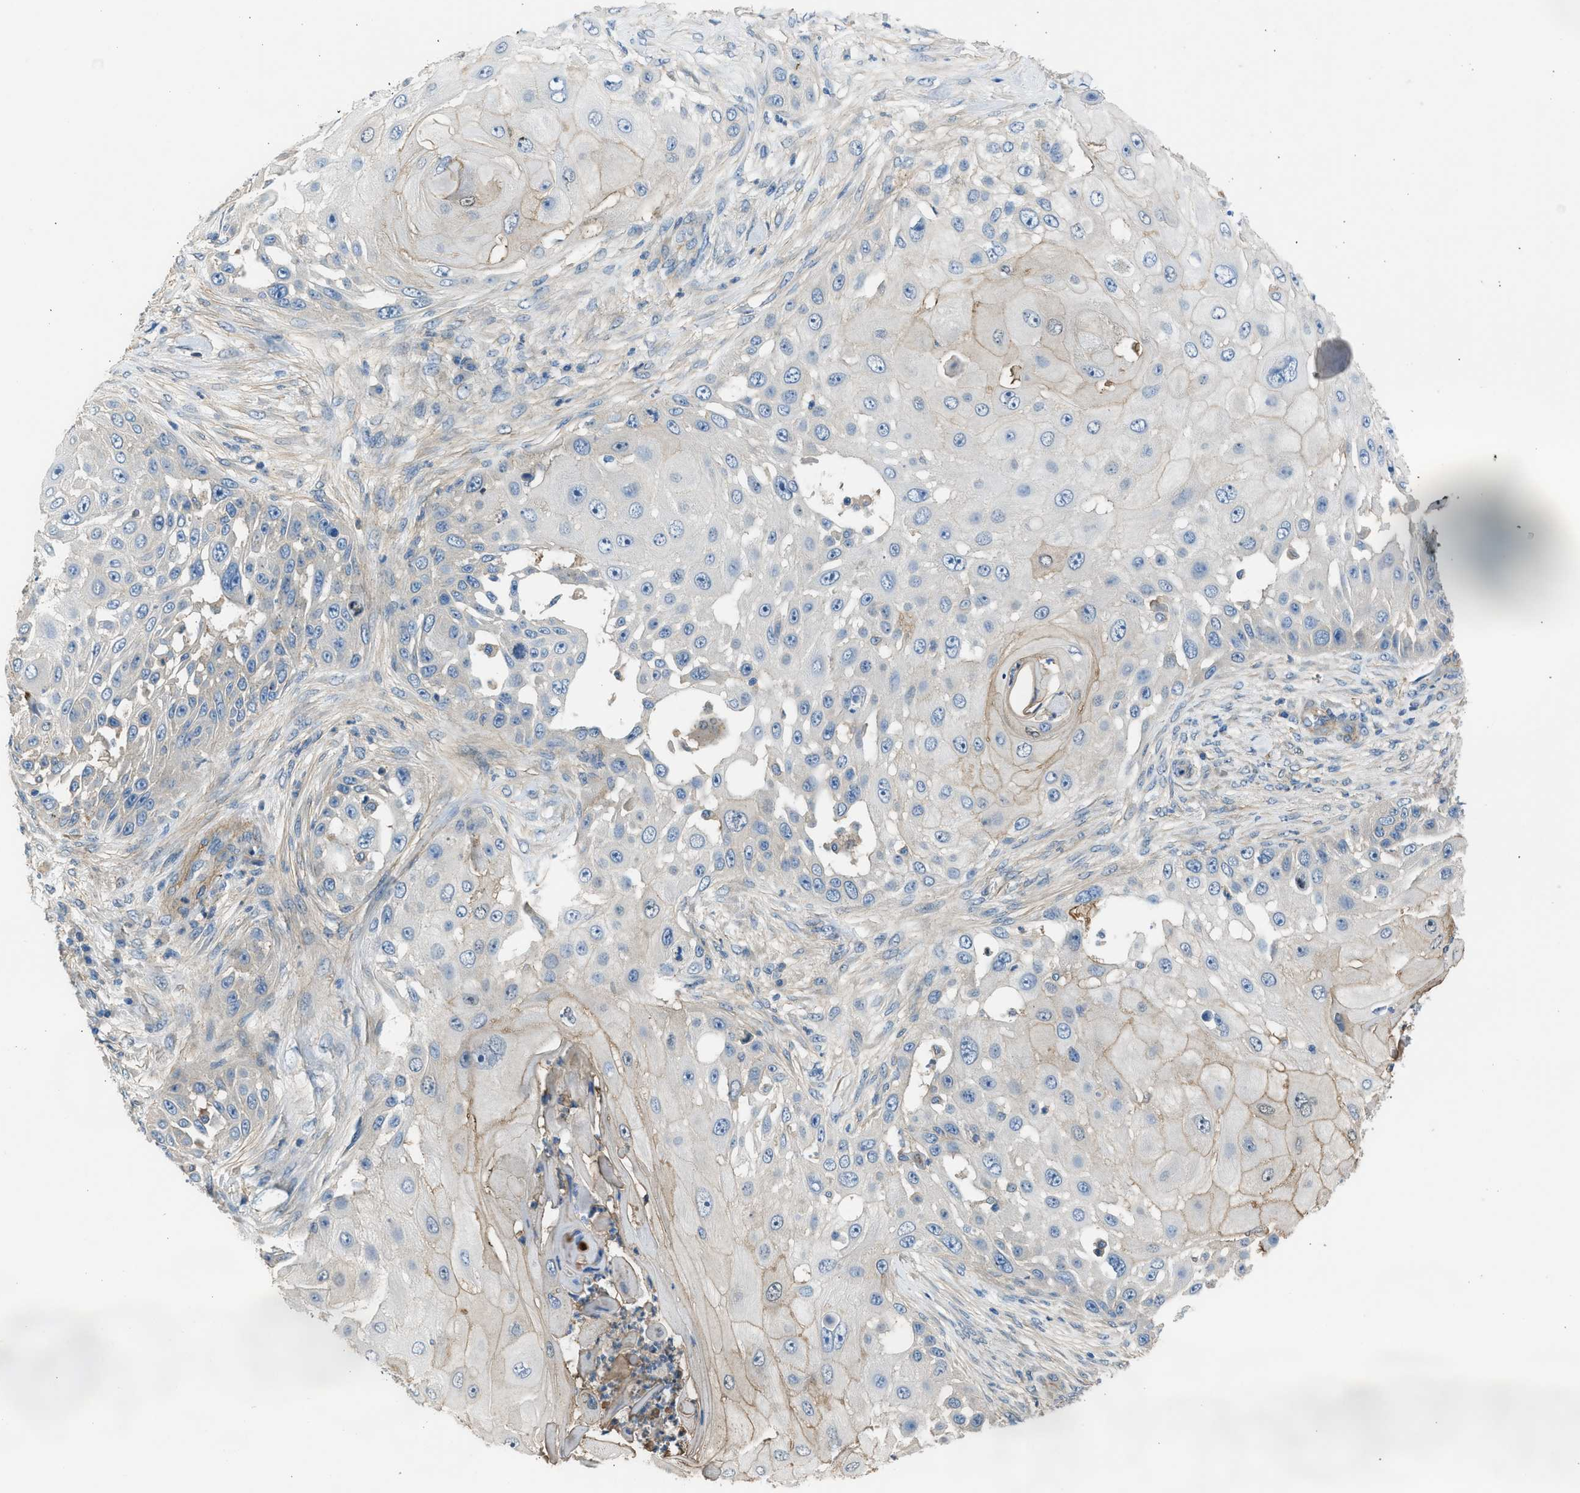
{"staining": {"intensity": "negative", "quantity": "none", "location": "none"}, "tissue": "skin cancer", "cell_type": "Tumor cells", "image_type": "cancer", "snomed": [{"axis": "morphology", "description": "Squamous cell carcinoma, NOS"}, {"axis": "topography", "description": "Skin"}], "caption": "Immunohistochemistry histopathology image of neoplastic tissue: human squamous cell carcinoma (skin) stained with DAB (3,3'-diaminobenzidine) demonstrates no significant protein staining in tumor cells.", "gene": "PCNX3", "patient": {"sex": "female", "age": 44}}